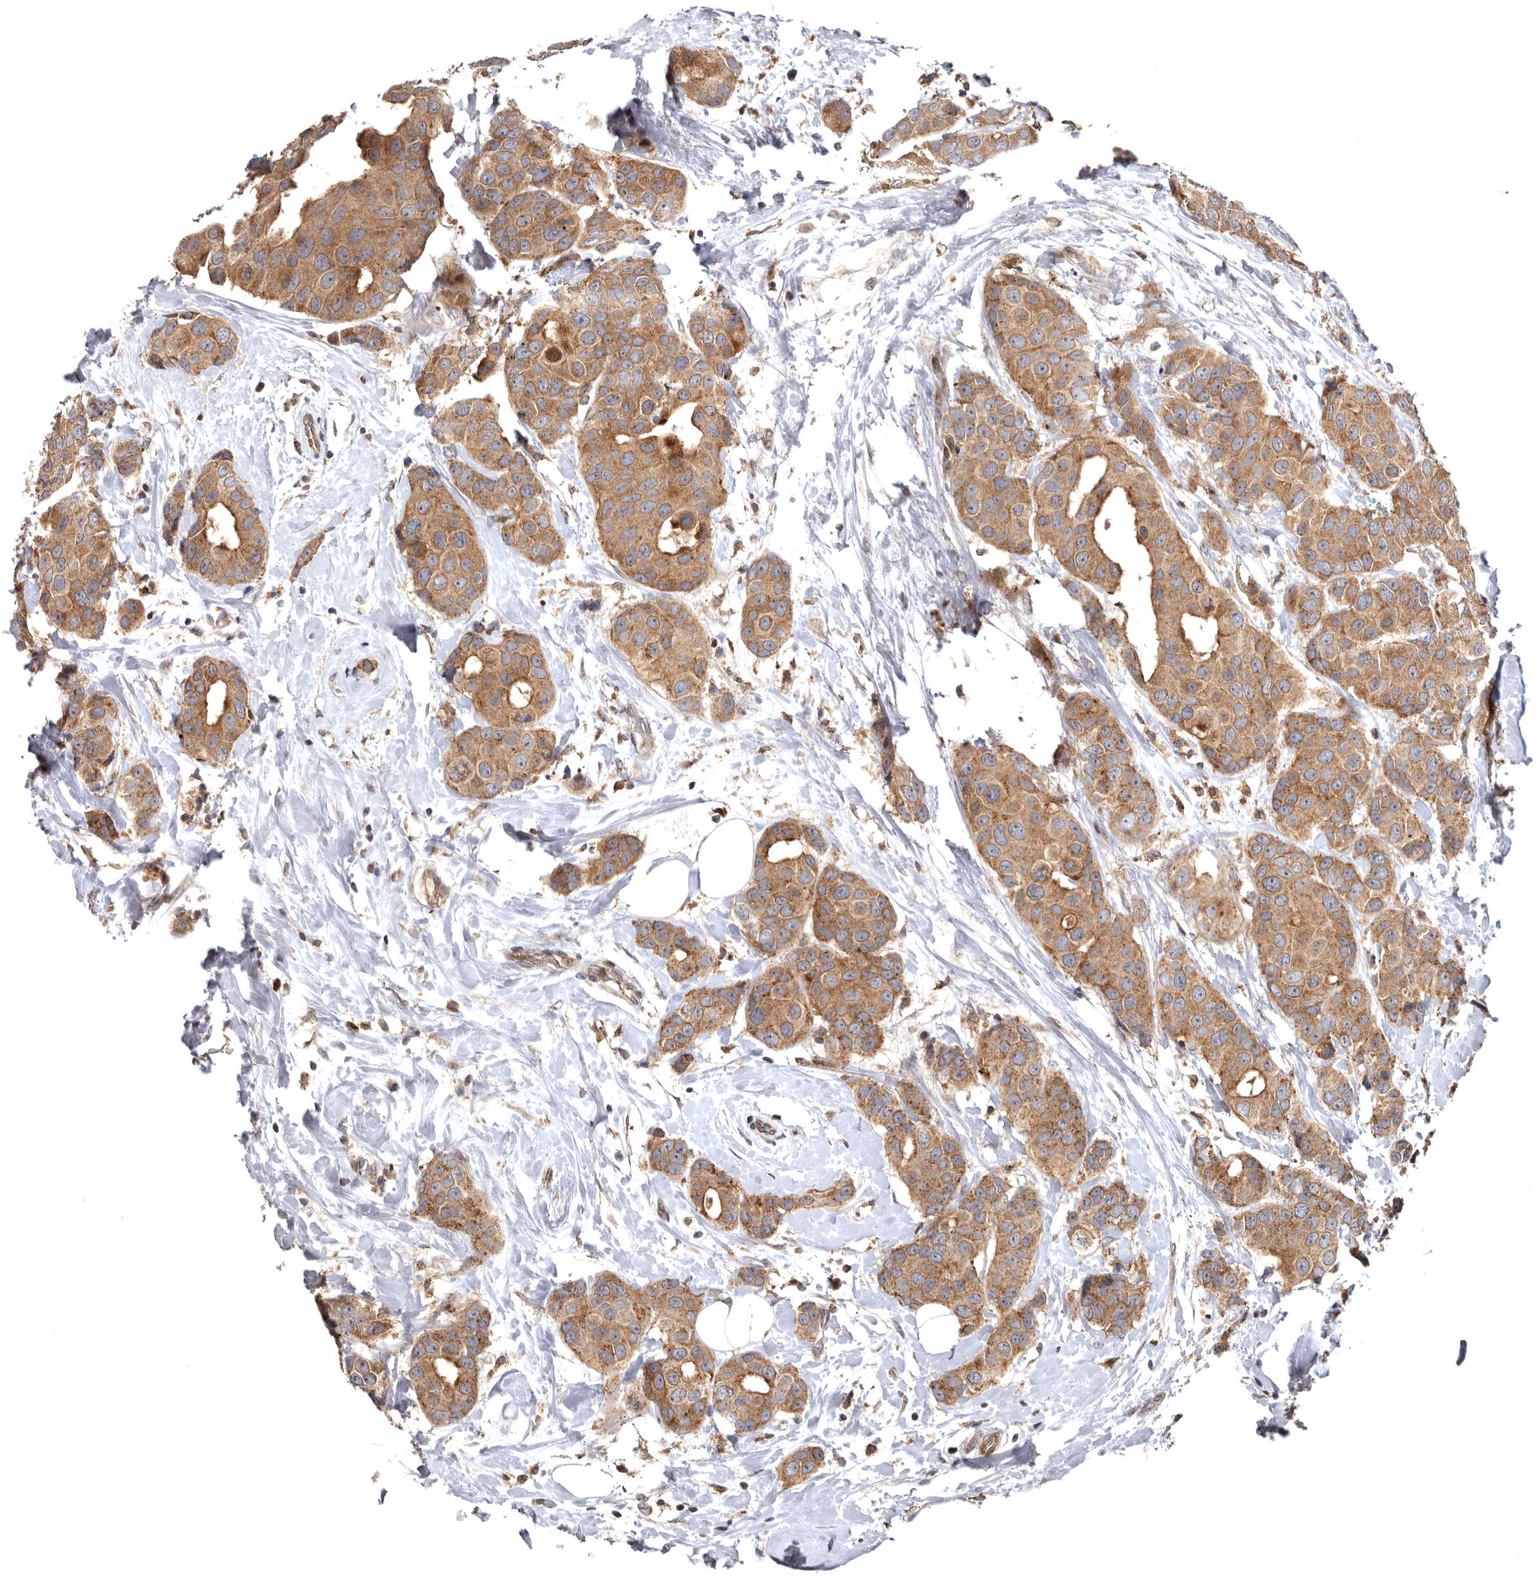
{"staining": {"intensity": "moderate", "quantity": ">75%", "location": "cytoplasmic/membranous"}, "tissue": "breast cancer", "cell_type": "Tumor cells", "image_type": "cancer", "snomed": [{"axis": "morphology", "description": "Normal tissue, NOS"}, {"axis": "morphology", "description": "Duct carcinoma"}, {"axis": "topography", "description": "Breast"}], "caption": "Intraductal carcinoma (breast) stained for a protein exhibits moderate cytoplasmic/membranous positivity in tumor cells.", "gene": "FGFR4", "patient": {"sex": "female", "age": 39}}